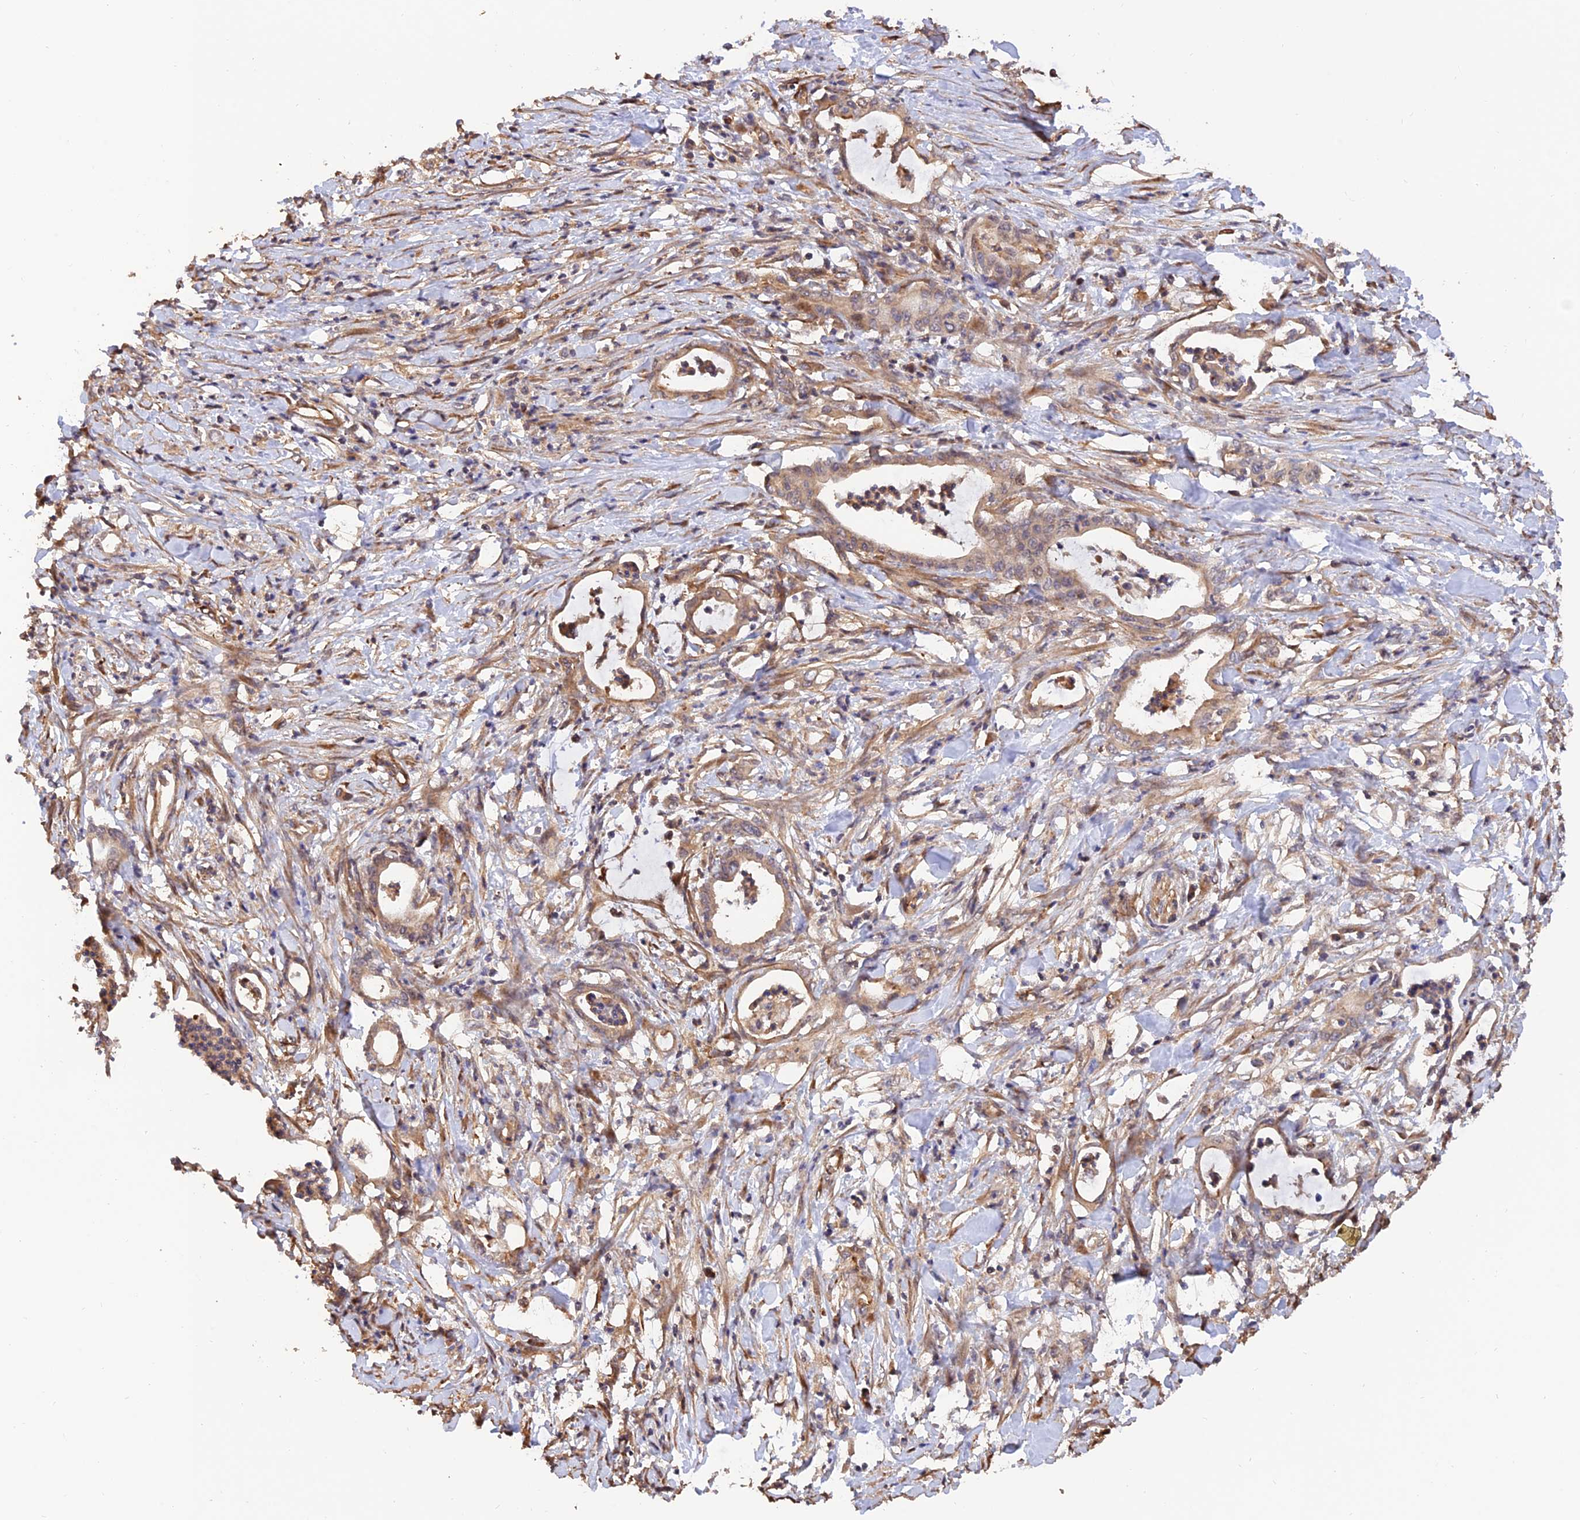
{"staining": {"intensity": "moderate", "quantity": ">75%", "location": "cytoplasmic/membranous"}, "tissue": "pancreatic cancer", "cell_type": "Tumor cells", "image_type": "cancer", "snomed": [{"axis": "morphology", "description": "Adenocarcinoma, NOS"}, {"axis": "topography", "description": "Pancreas"}], "caption": "Pancreatic cancer stained for a protein (brown) exhibits moderate cytoplasmic/membranous positive staining in approximately >75% of tumor cells.", "gene": "CREBL2", "patient": {"sex": "female", "age": 55}}